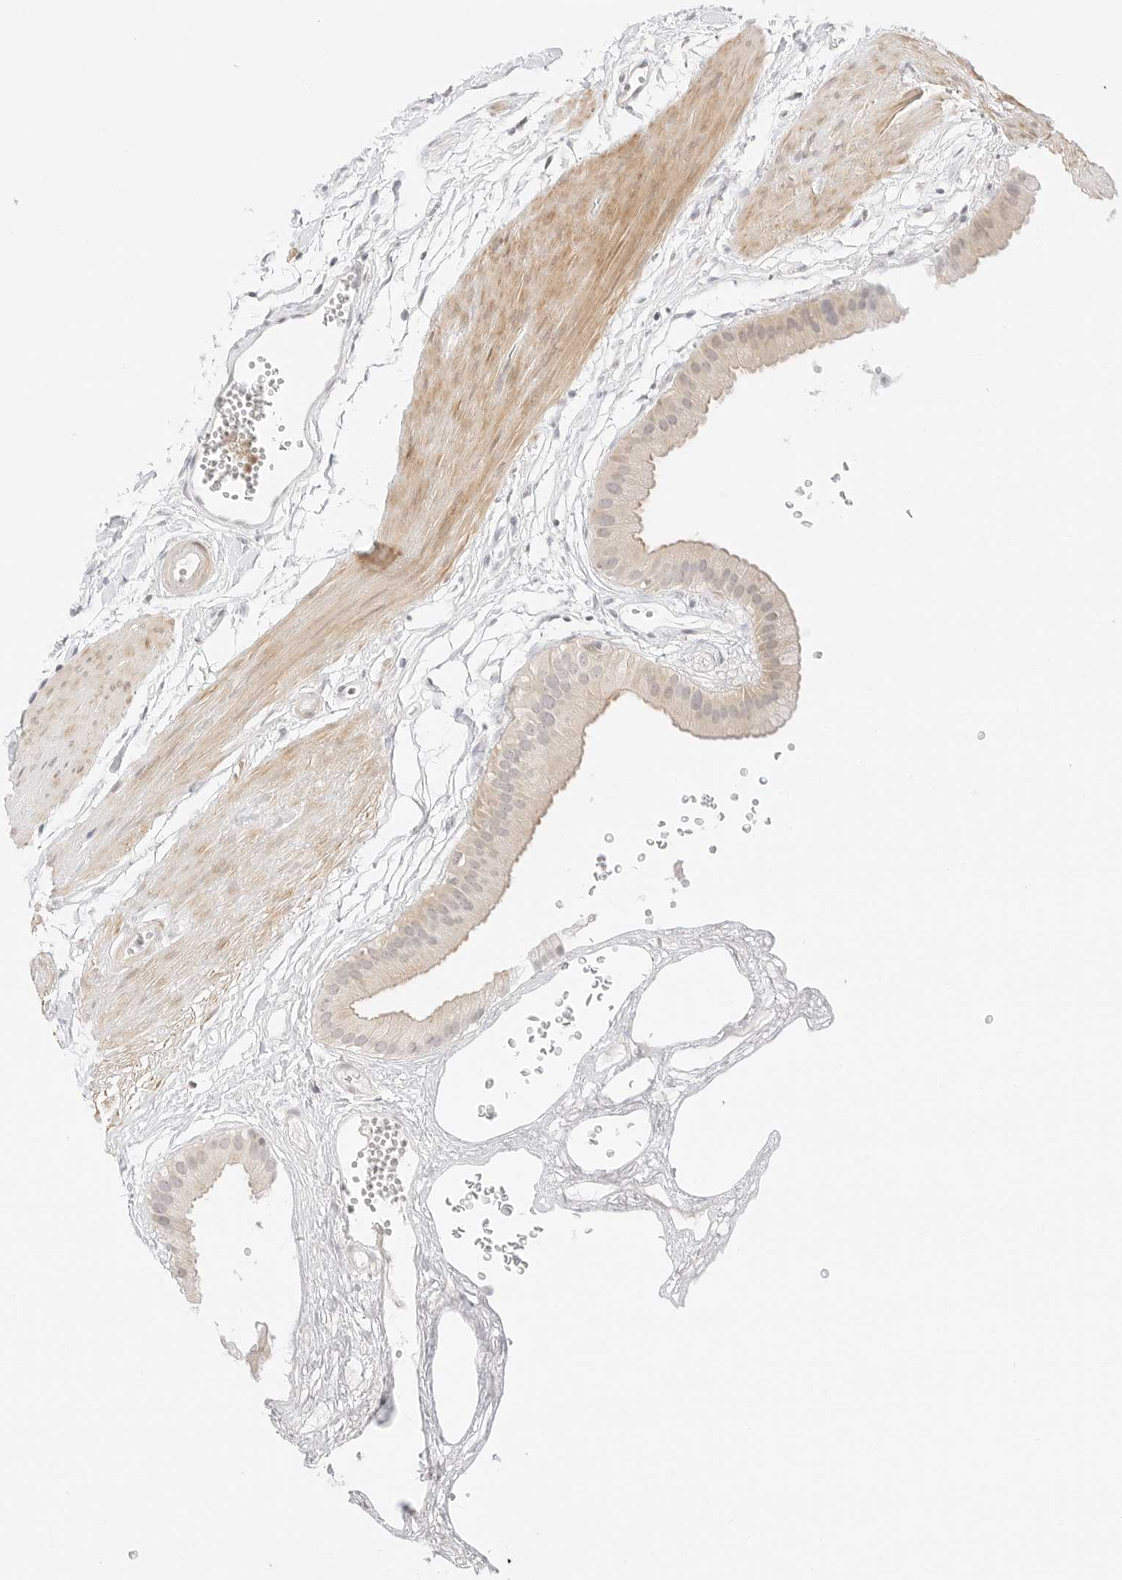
{"staining": {"intensity": "moderate", "quantity": "<25%", "location": "cytoplasmic/membranous"}, "tissue": "gallbladder", "cell_type": "Glandular cells", "image_type": "normal", "snomed": [{"axis": "morphology", "description": "Normal tissue, NOS"}, {"axis": "topography", "description": "Gallbladder"}], "caption": "Protein positivity by immunohistochemistry (IHC) reveals moderate cytoplasmic/membranous staining in about <25% of glandular cells in unremarkable gallbladder.", "gene": "GNAS", "patient": {"sex": "female", "age": 64}}